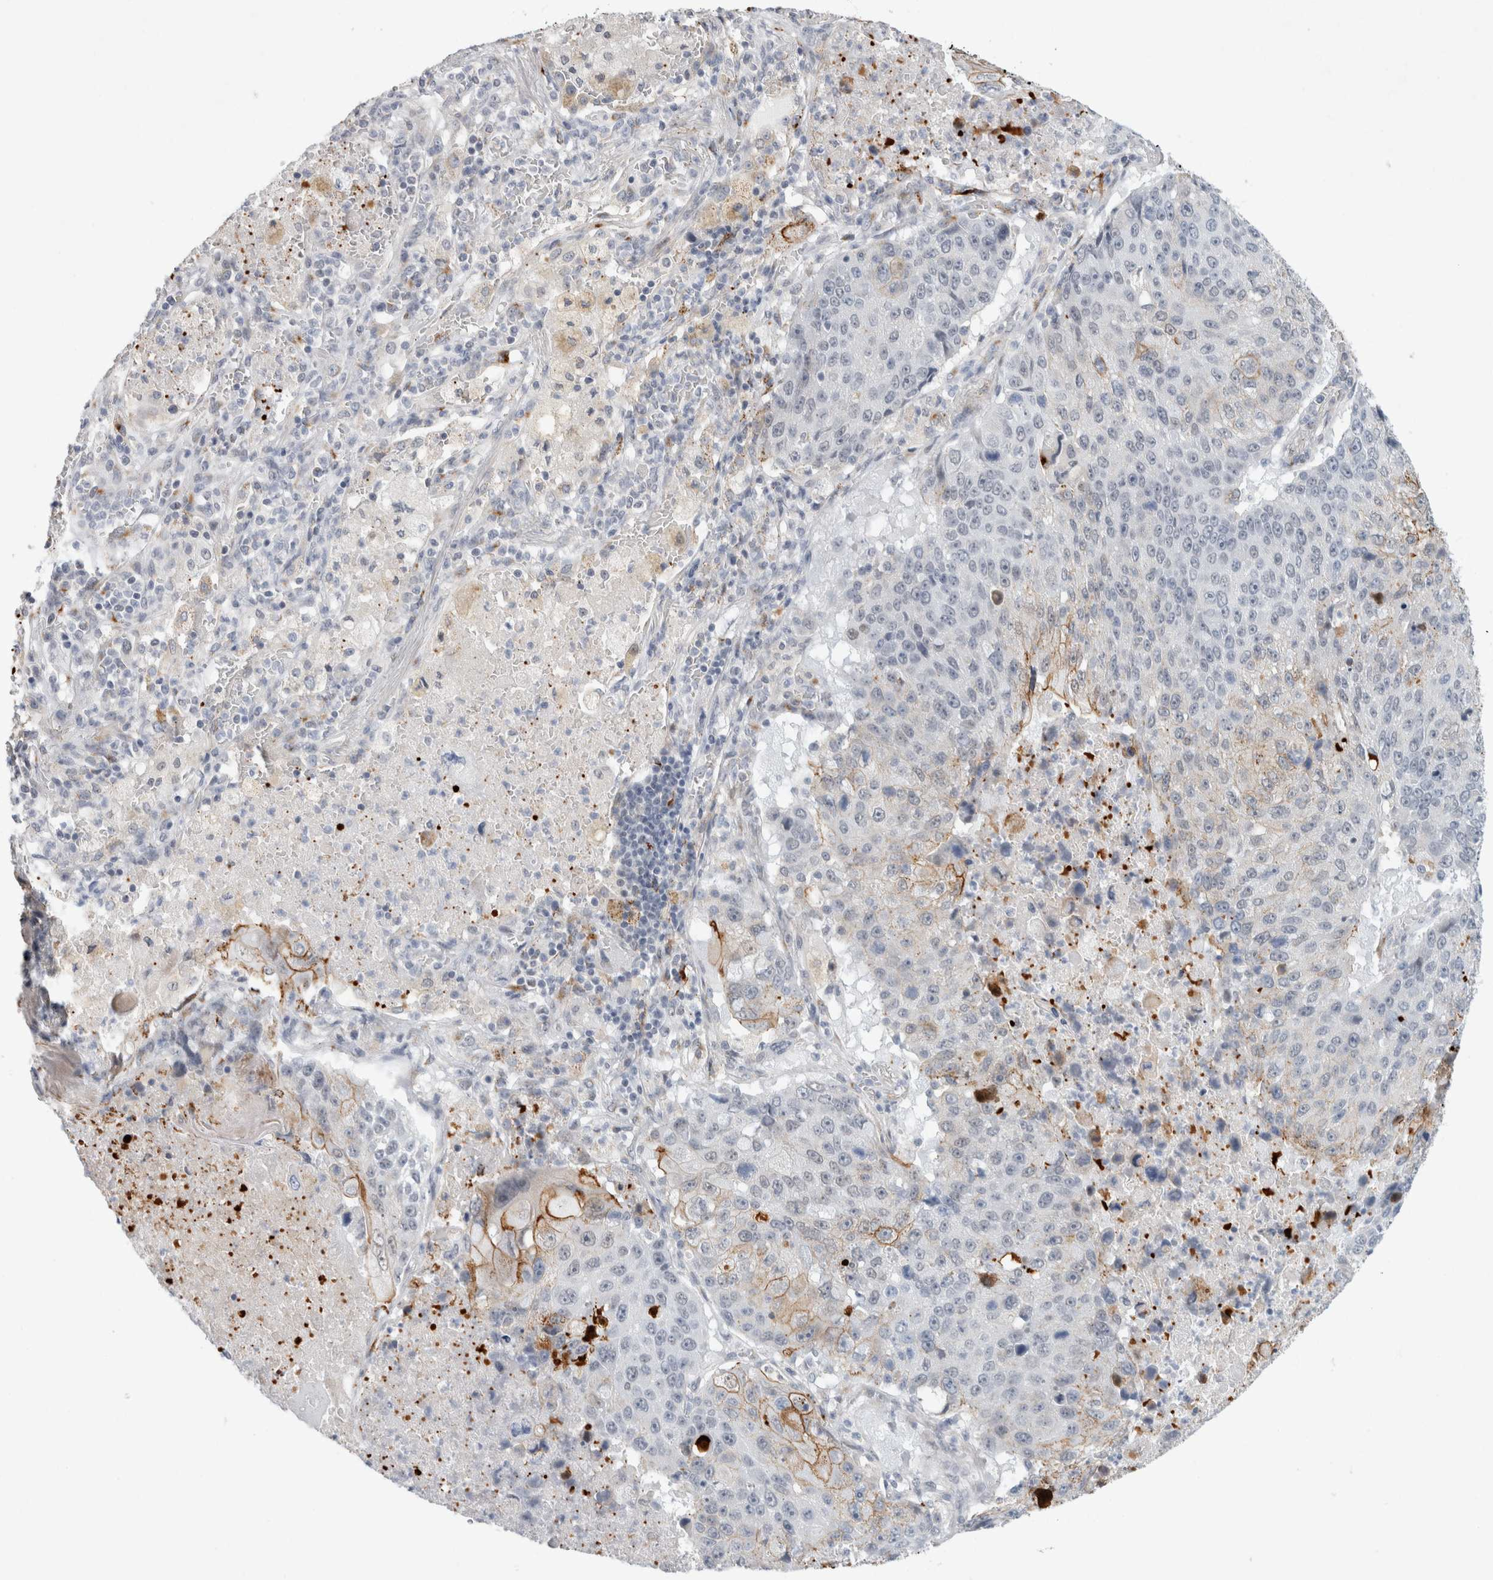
{"staining": {"intensity": "moderate", "quantity": "<25%", "location": "cytoplasmic/membranous"}, "tissue": "lung cancer", "cell_type": "Tumor cells", "image_type": "cancer", "snomed": [{"axis": "morphology", "description": "Squamous cell carcinoma, NOS"}, {"axis": "topography", "description": "Lung"}], "caption": "The micrograph shows immunohistochemical staining of lung cancer. There is moderate cytoplasmic/membranous staining is identified in about <25% of tumor cells.", "gene": "NIPA1", "patient": {"sex": "male", "age": 61}}